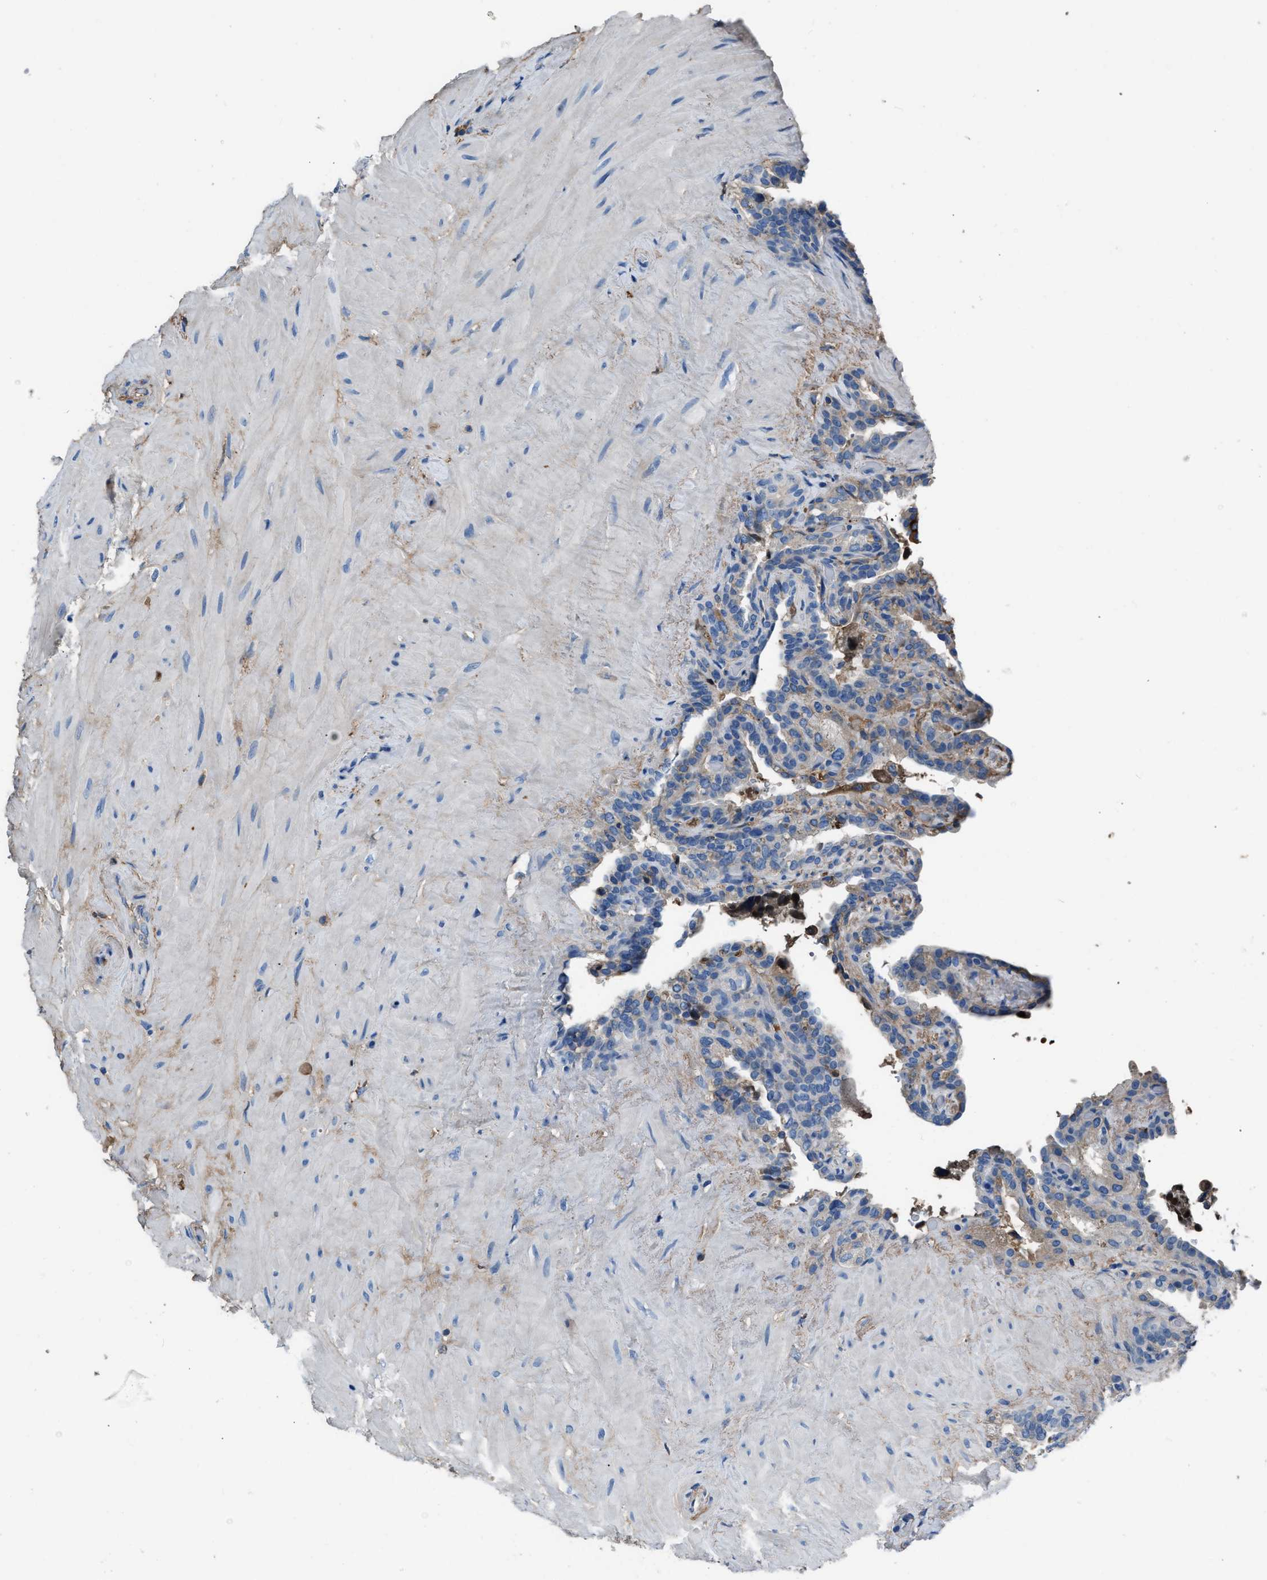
{"staining": {"intensity": "moderate", "quantity": "25%-75%", "location": "cytoplasmic/membranous"}, "tissue": "seminal vesicle", "cell_type": "Glandular cells", "image_type": "normal", "snomed": [{"axis": "morphology", "description": "Normal tissue, NOS"}, {"axis": "topography", "description": "Seminal veicle"}], "caption": "Normal seminal vesicle exhibits moderate cytoplasmic/membranous expression in about 25%-75% of glandular cells.", "gene": "STC1", "patient": {"sex": "male", "age": 68}}